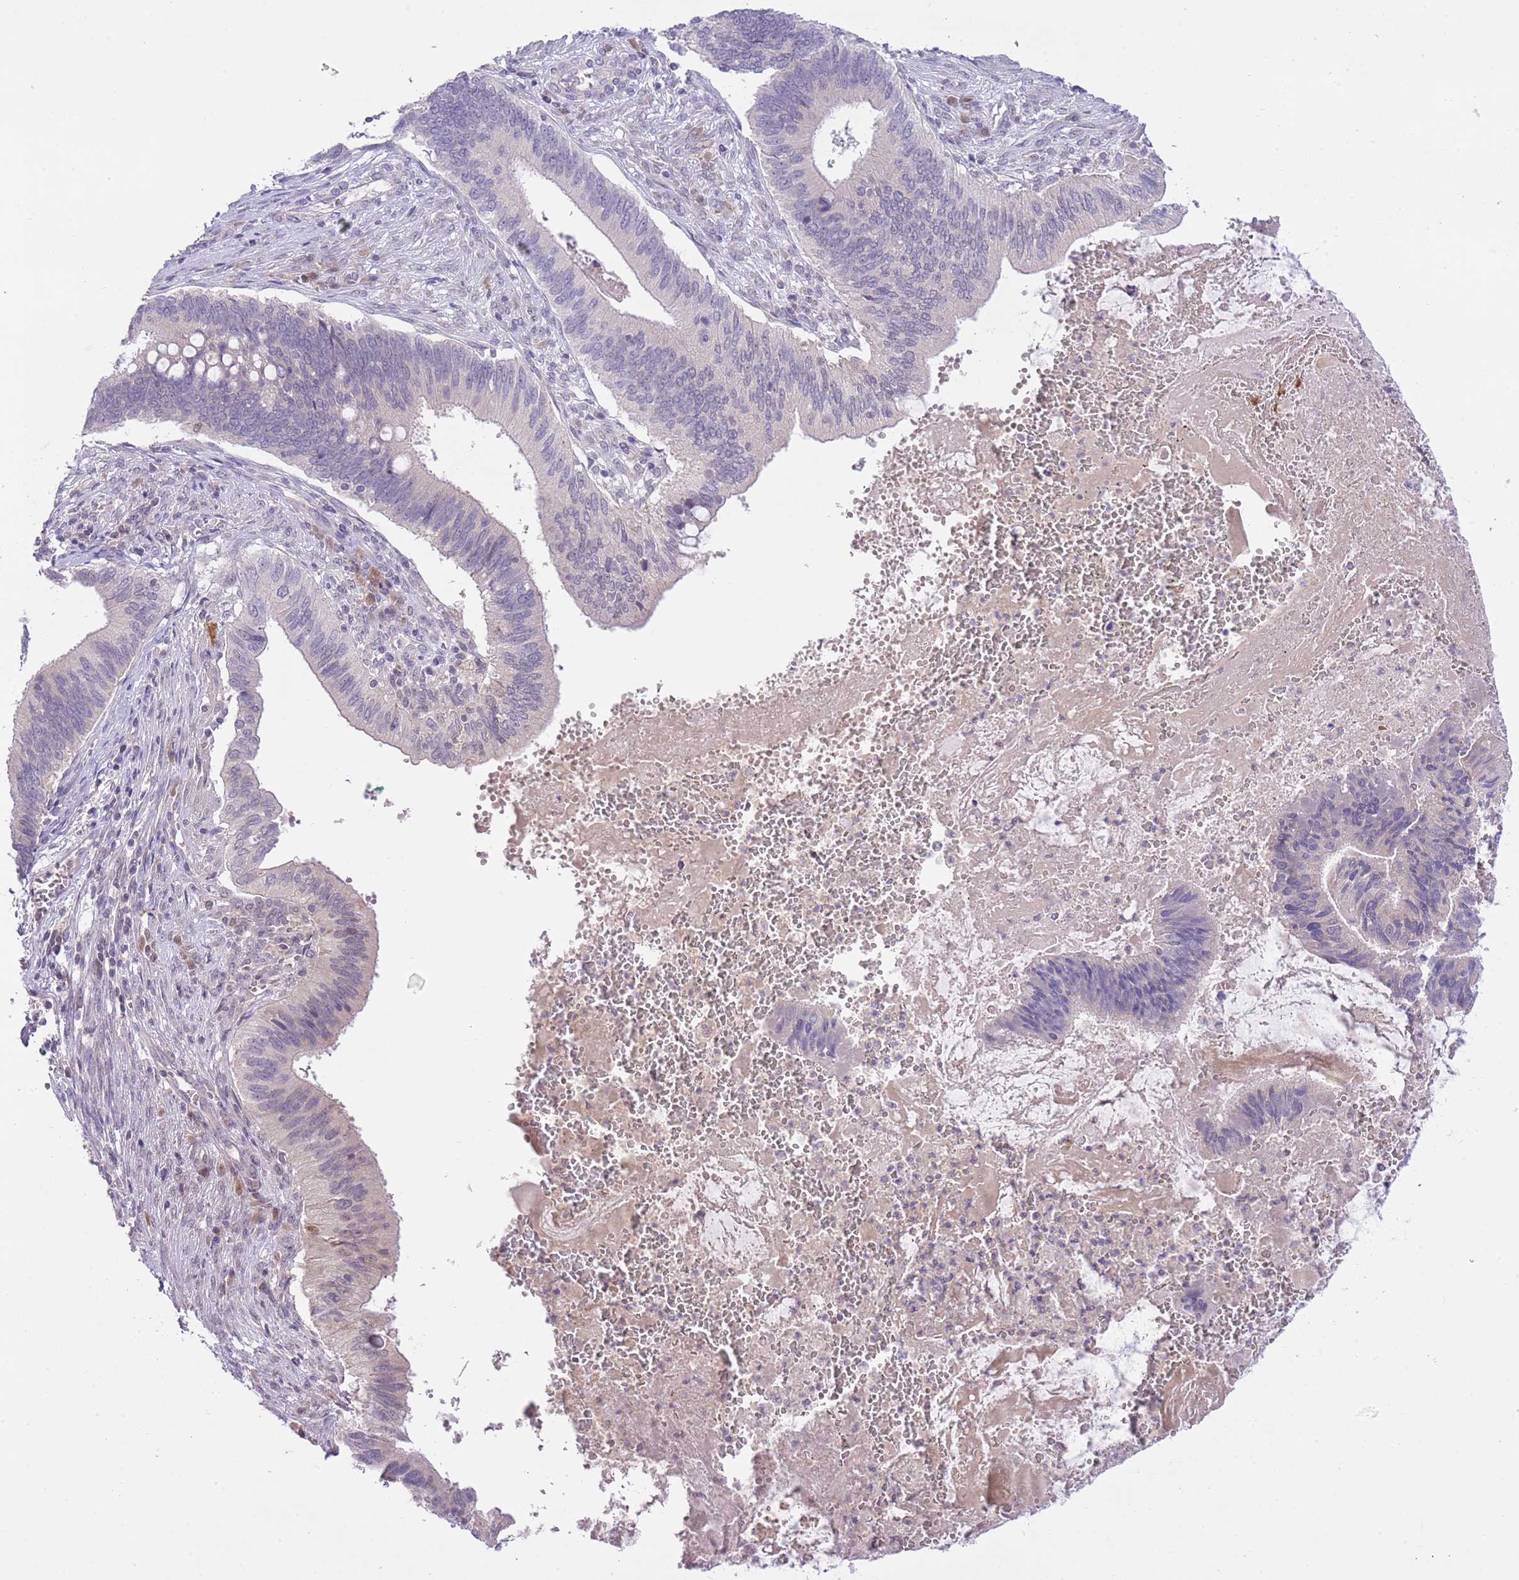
{"staining": {"intensity": "negative", "quantity": "none", "location": "none"}, "tissue": "cervical cancer", "cell_type": "Tumor cells", "image_type": "cancer", "snomed": [{"axis": "morphology", "description": "Adenocarcinoma, NOS"}, {"axis": "topography", "description": "Cervix"}], "caption": "A high-resolution photomicrograph shows immunohistochemistry staining of adenocarcinoma (cervical), which displays no significant staining in tumor cells. (Brightfield microscopy of DAB immunohistochemistry at high magnification).", "gene": "GALK2", "patient": {"sex": "female", "age": 42}}